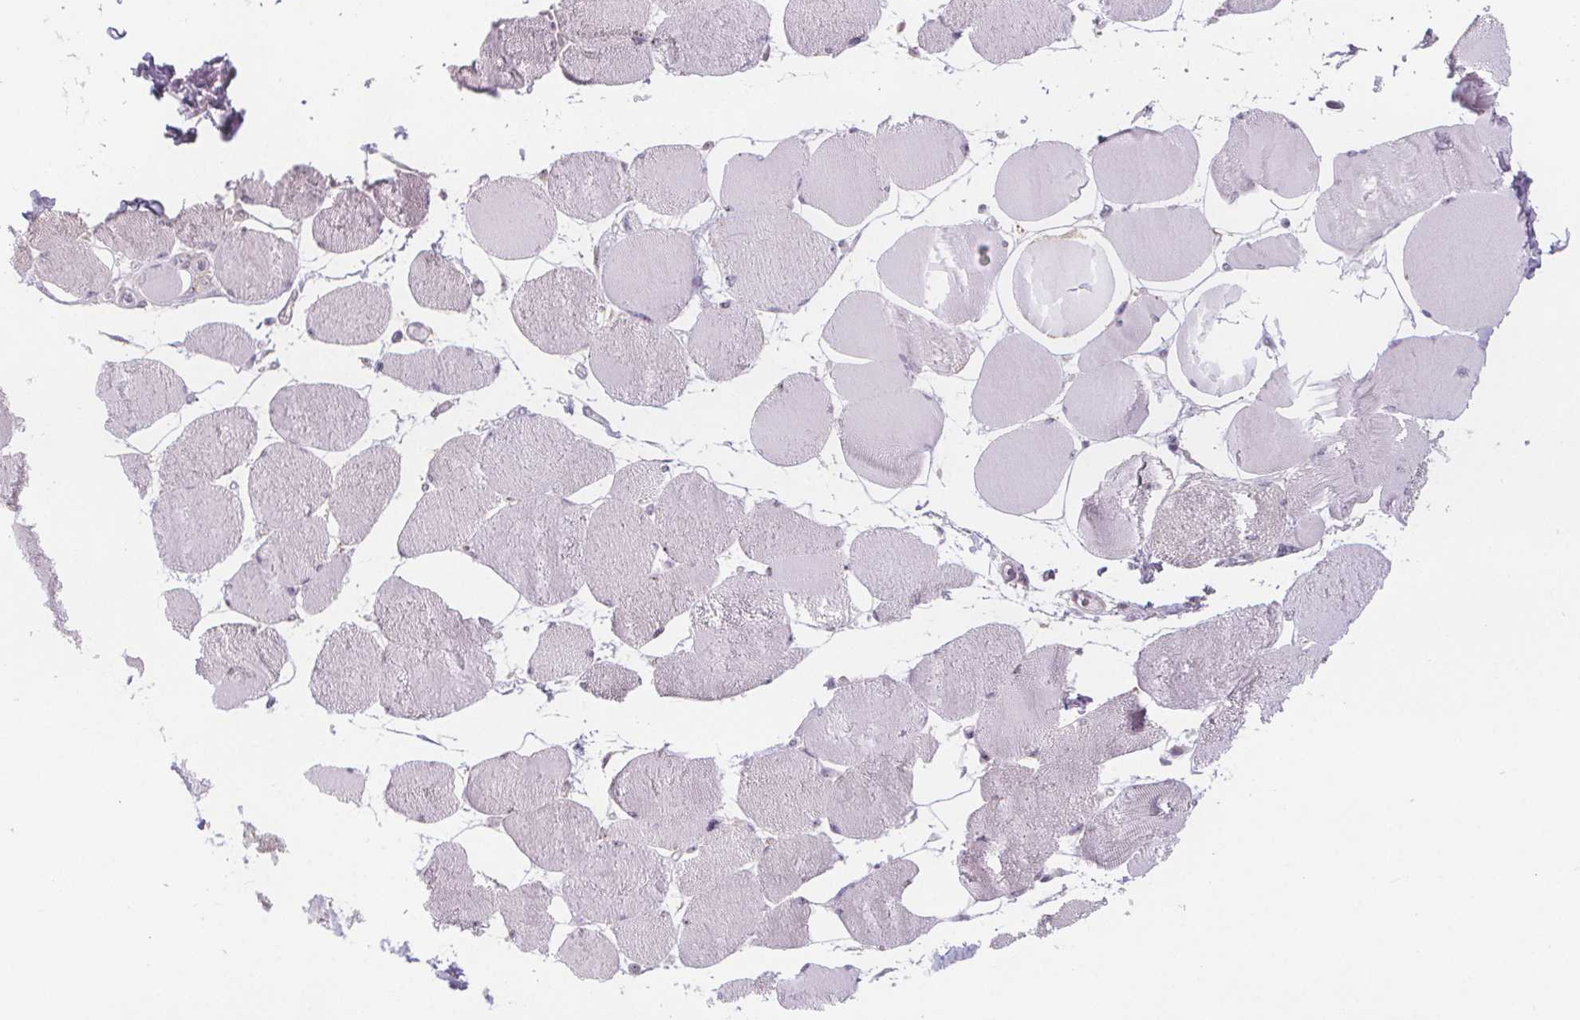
{"staining": {"intensity": "negative", "quantity": "none", "location": "none"}, "tissue": "skeletal muscle", "cell_type": "Myocytes", "image_type": "normal", "snomed": [{"axis": "morphology", "description": "Normal tissue, NOS"}, {"axis": "topography", "description": "Skeletal muscle"}], "caption": "Immunohistochemistry (IHC) photomicrograph of normal skeletal muscle: skeletal muscle stained with DAB (3,3'-diaminobenzidine) reveals no significant protein positivity in myocytes.", "gene": "NOLC1", "patient": {"sex": "female", "age": 75}}